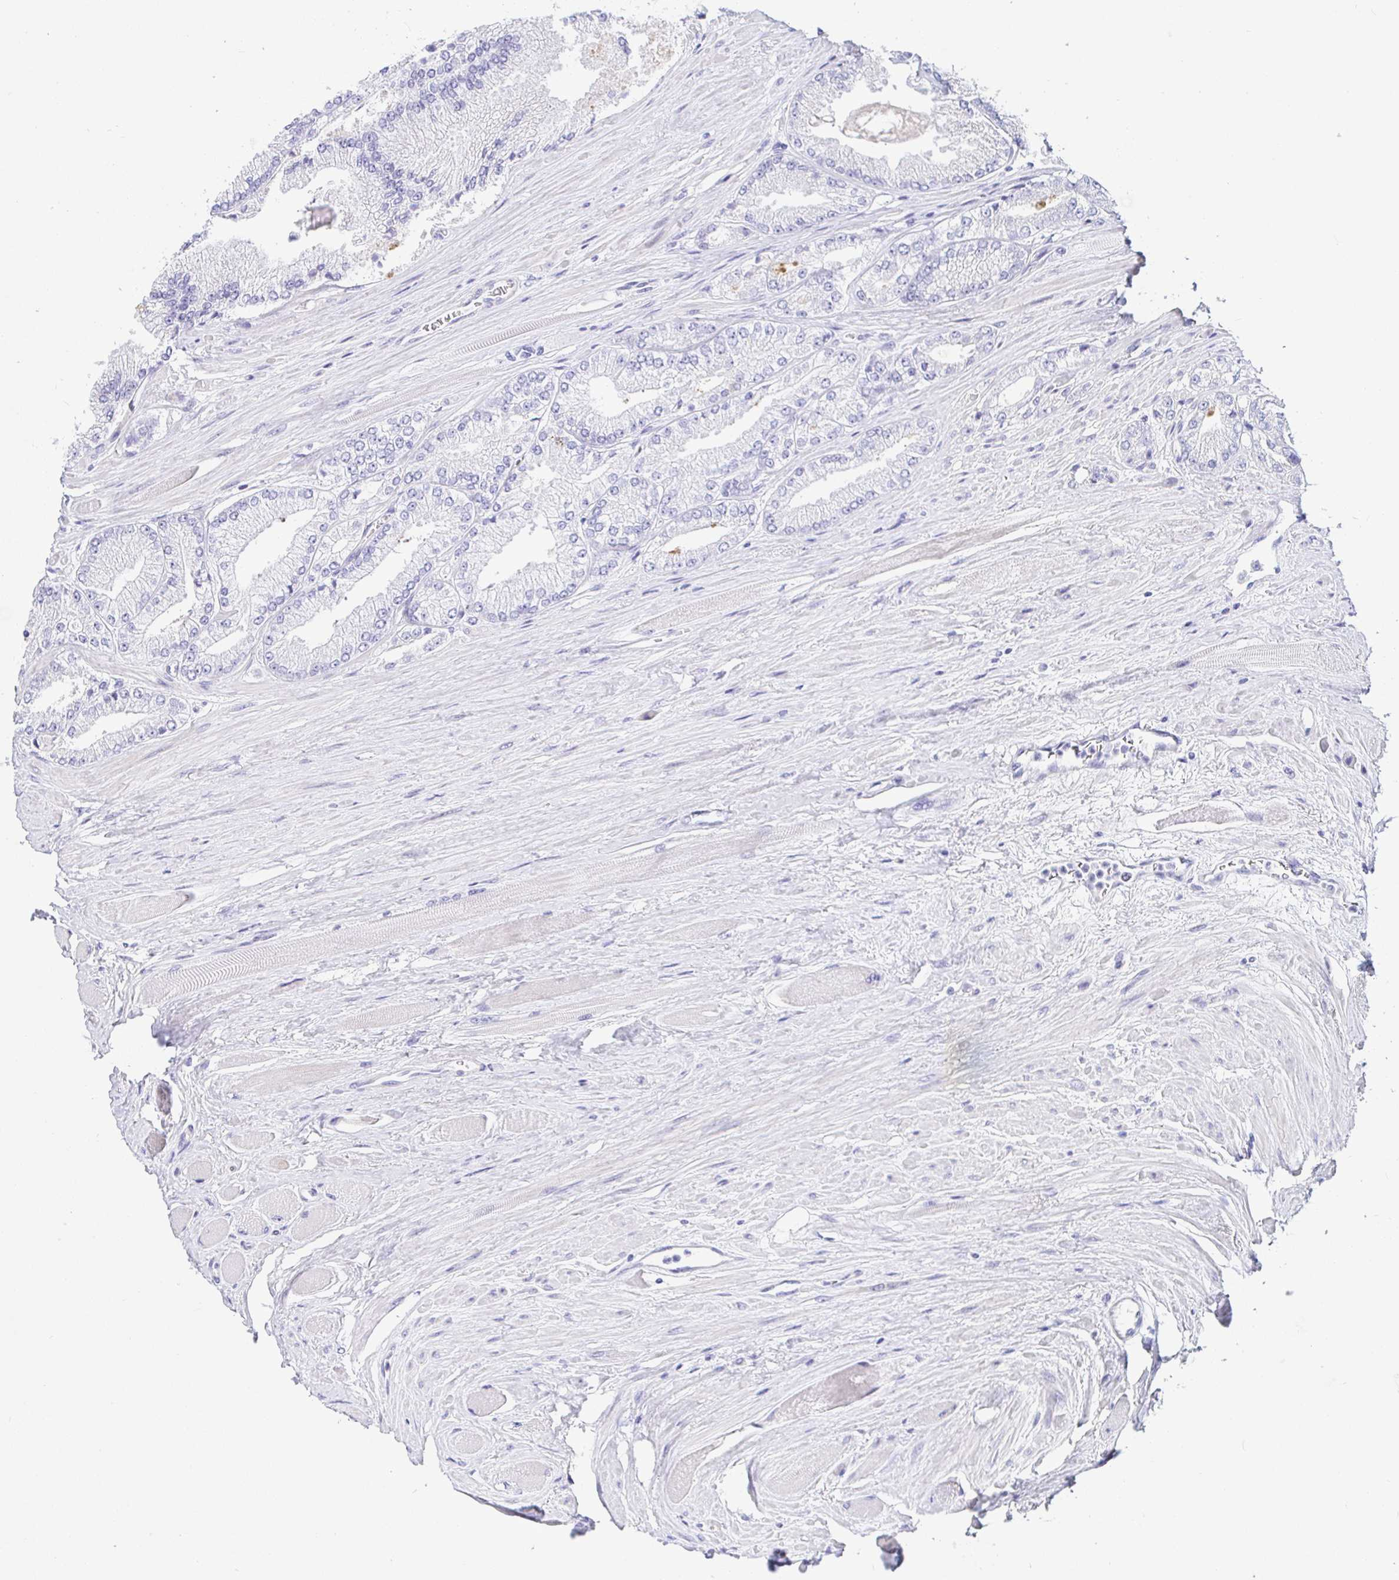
{"staining": {"intensity": "negative", "quantity": "none", "location": "none"}, "tissue": "prostate cancer", "cell_type": "Tumor cells", "image_type": "cancer", "snomed": [{"axis": "morphology", "description": "Adenocarcinoma, Low grade"}, {"axis": "topography", "description": "Prostate"}], "caption": "Immunohistochemistry histopathology image of neoplastic tissue: human prostate adenocarcinoma (low-grade) stained with DAB (3,3'-diaminobenzidine) reveals no significant protein positivity in tumor cells.", "gene": "PINLYP", "patient": {"sex": "male", "age": 67}}